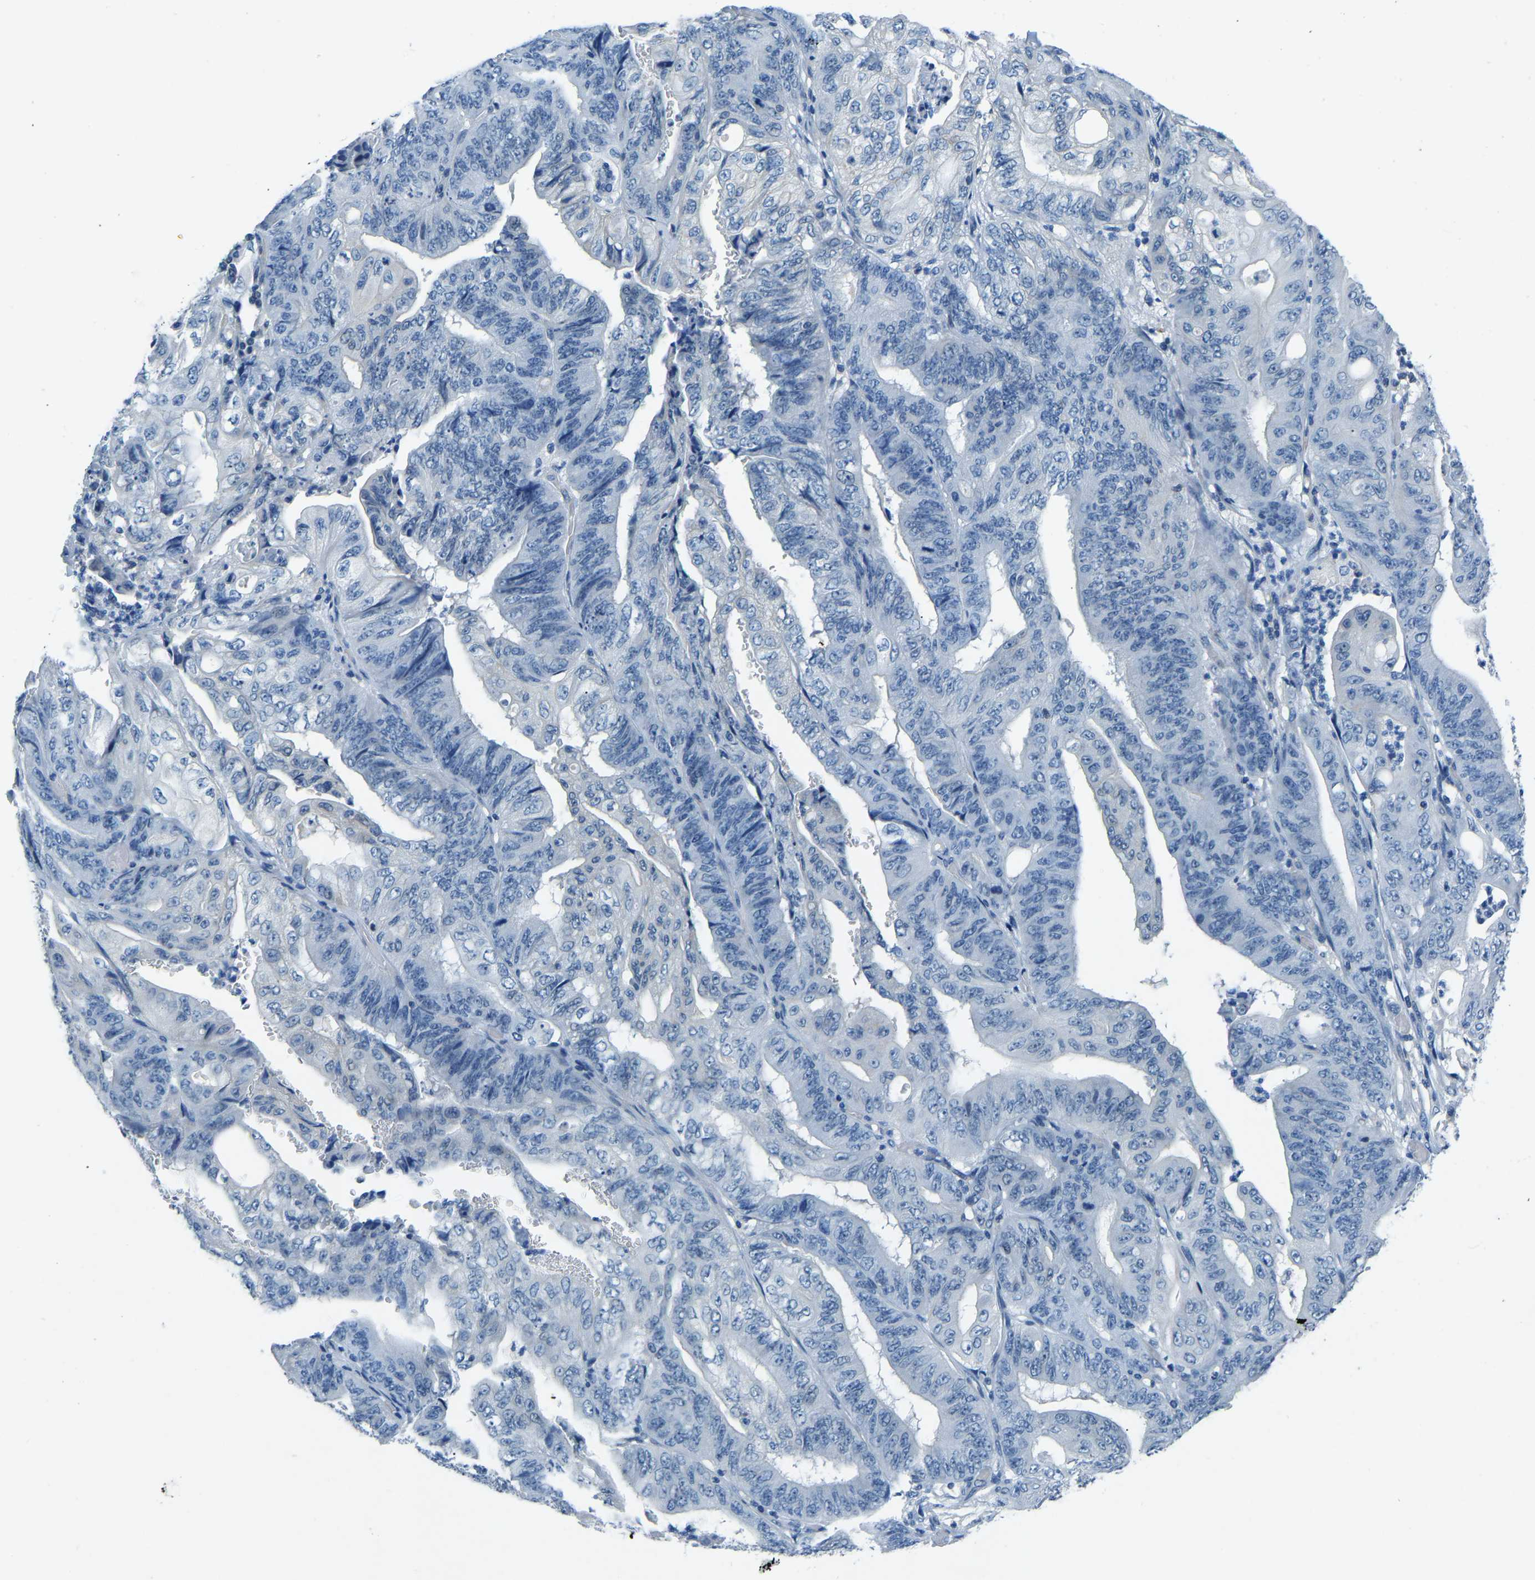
{"staining": {"intensity": "negative", "quantity": "none", "location": "none"}, "tissue": "stomach cancer", "cell_type": "Tumor cells", "image_type": "cancer", "snomed": [{"axis": "morphology", "description": "Adenocarcinoma, NOS"}, {"axis": "topography", "description": "Stomach"}], "caption": "IHC of human stomach cancer (adenocarcinoma) demonstrates no staining in tumor cells.", "gene": "XIRP1", "patient": {"sex": "female", "age": 73}}